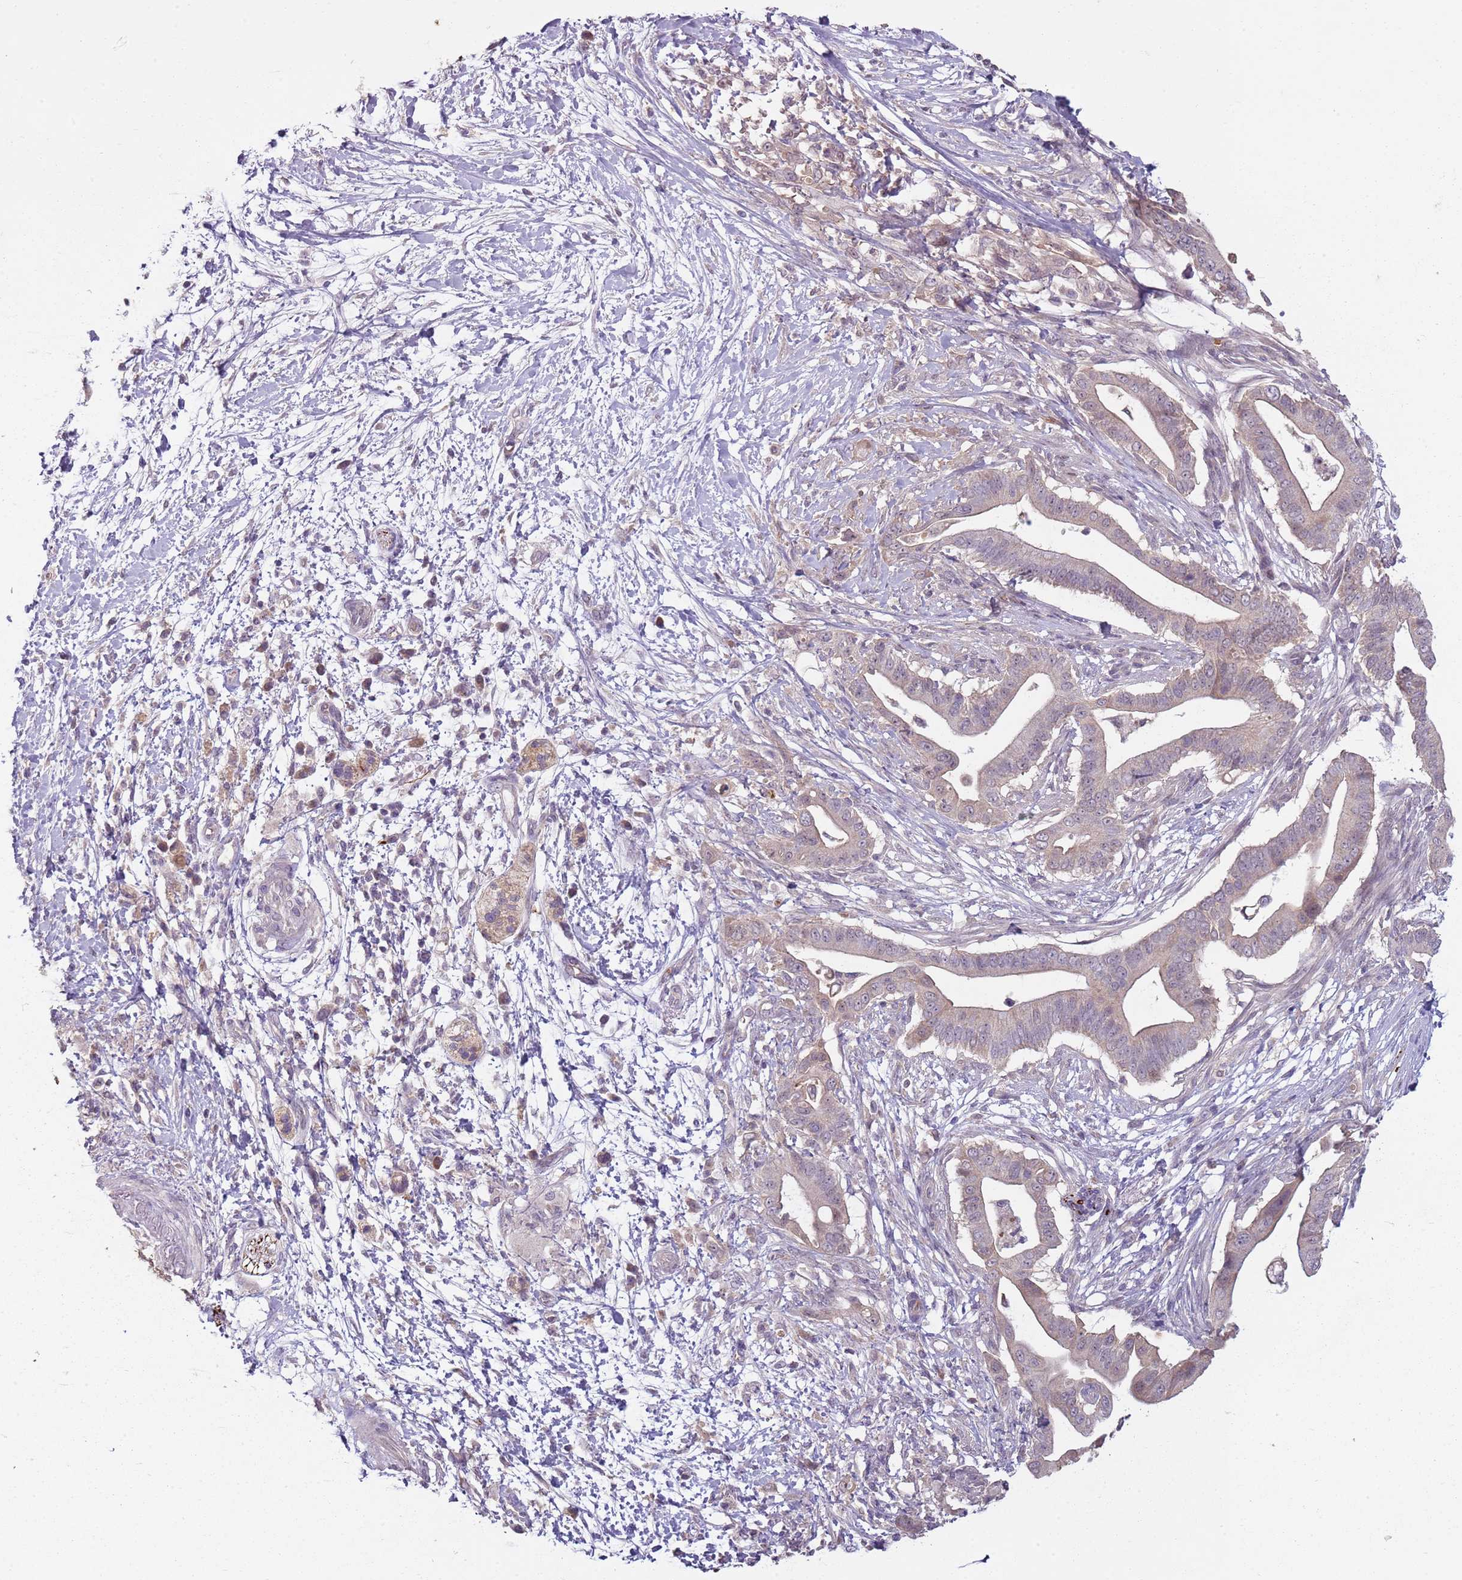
{"staining": {"intensity": "negative", "quantity": "none", "location": "none"}, "tissue": "pancreatic cancer", "cell_type": "Tumor cells", "image_type": "cancer", "snomed": [{"axis": "morphology", "description": "Adenocarcinoma, NOS"}, {"axis": "topography", "description": "Pancreas"}], "caption": "A photomicrograph of pancreatic adenocarcinoma stained for a protein exhibits no brown staining in tumor cells.", "gene": "TEKT4", "patient": {"sex": "male", "age": 68}}